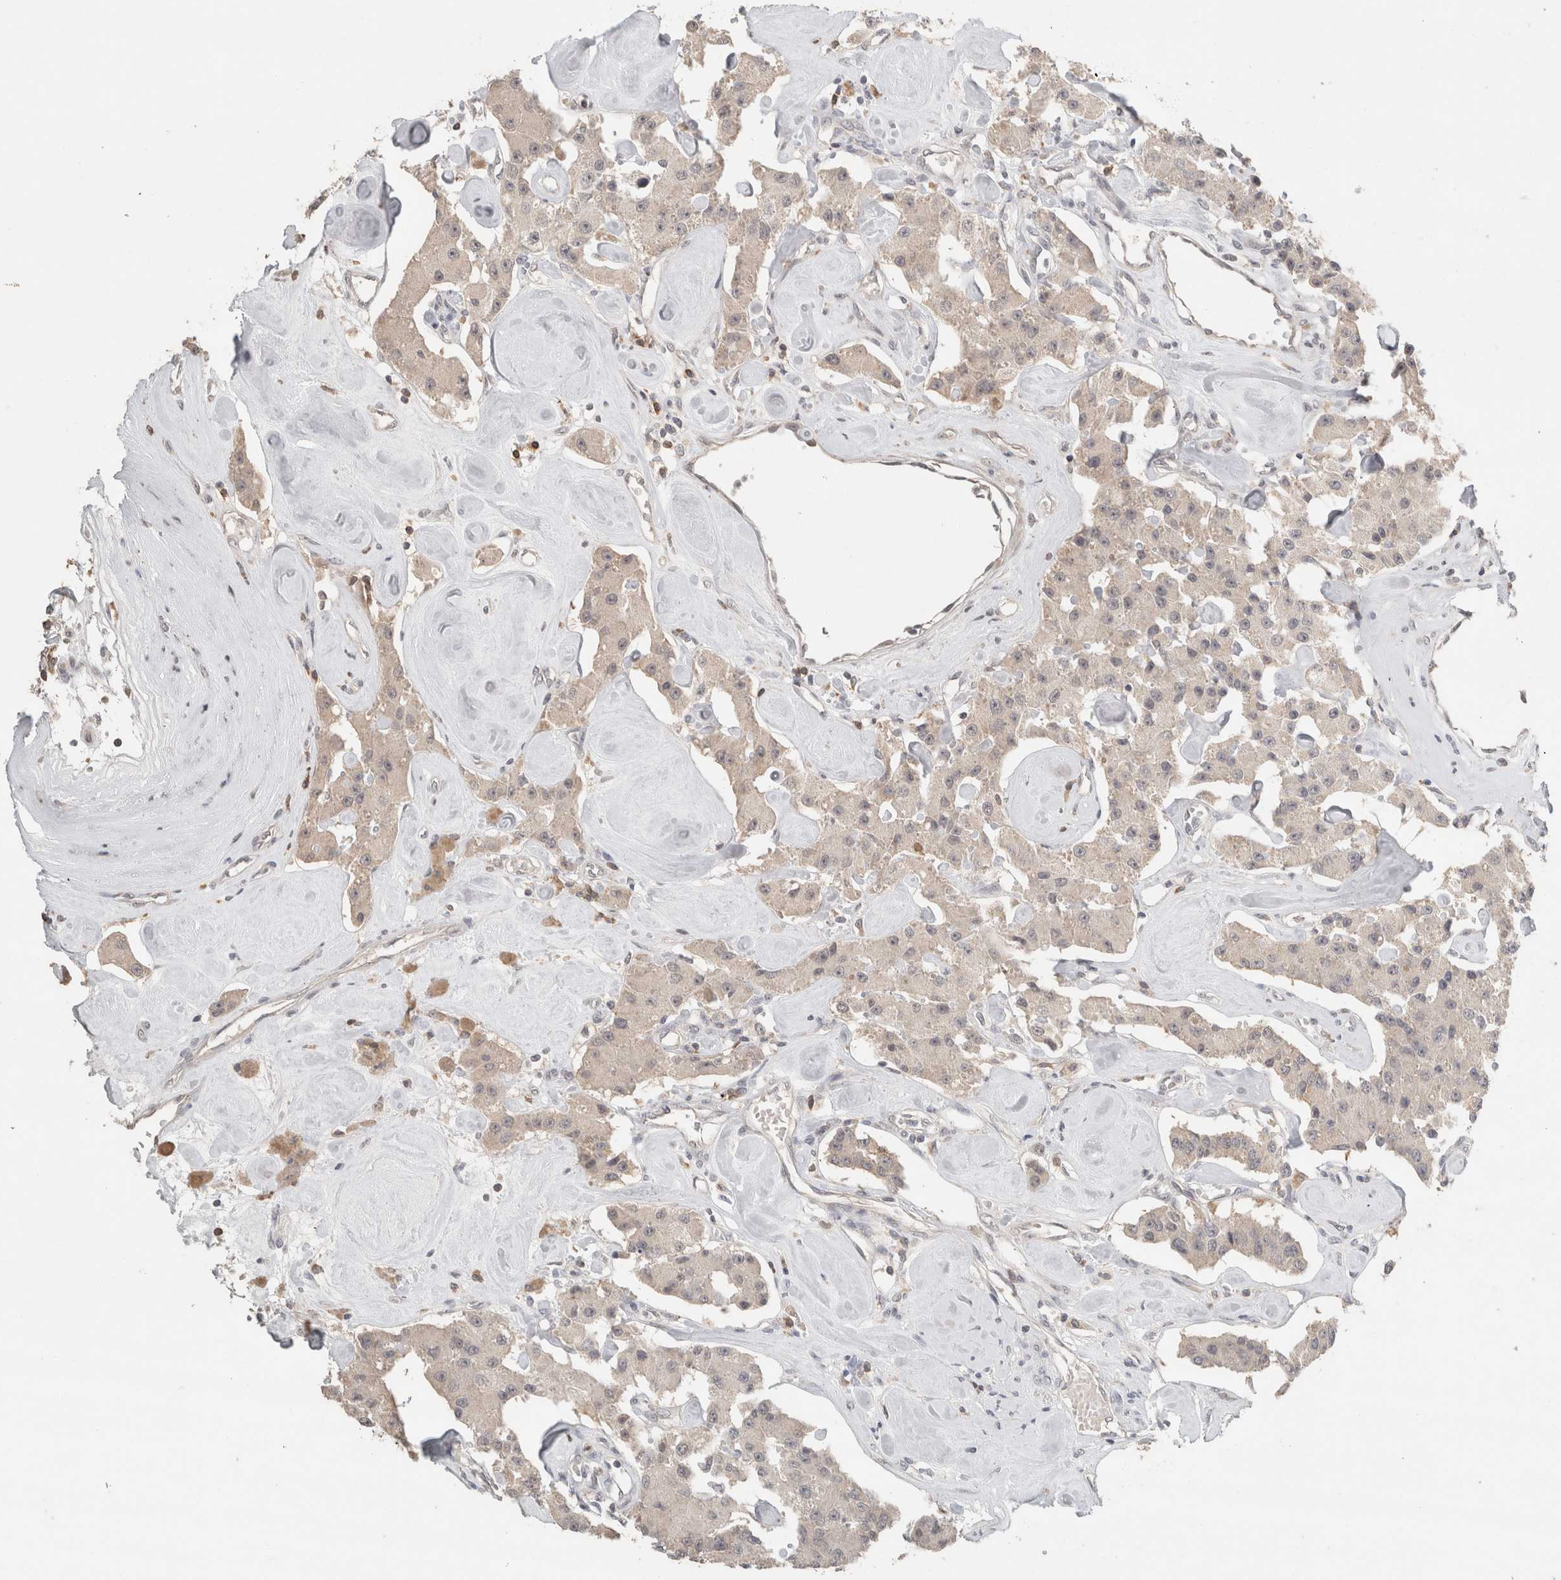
{"staining": {"intensity": "weak", "quantity": ">75%", "location": "cytoplasmic/membranous"}, "tissue": "carcinoid", "cell_type": "Tumor cells", "image_type": "cancer", "snomed": [{"axis": "morphology", "description": "Carcinoid, malignant, NOS"}, {"axis": "topography", "description": "Pancreas"}], "caption": "Protein expression analysis of carcinoid exhibits weak cytoplasmic/membranous staining in about >75% of tumor cells.", "gene": "TRAT1", "patient": {"sex": "male", "age": 41}}